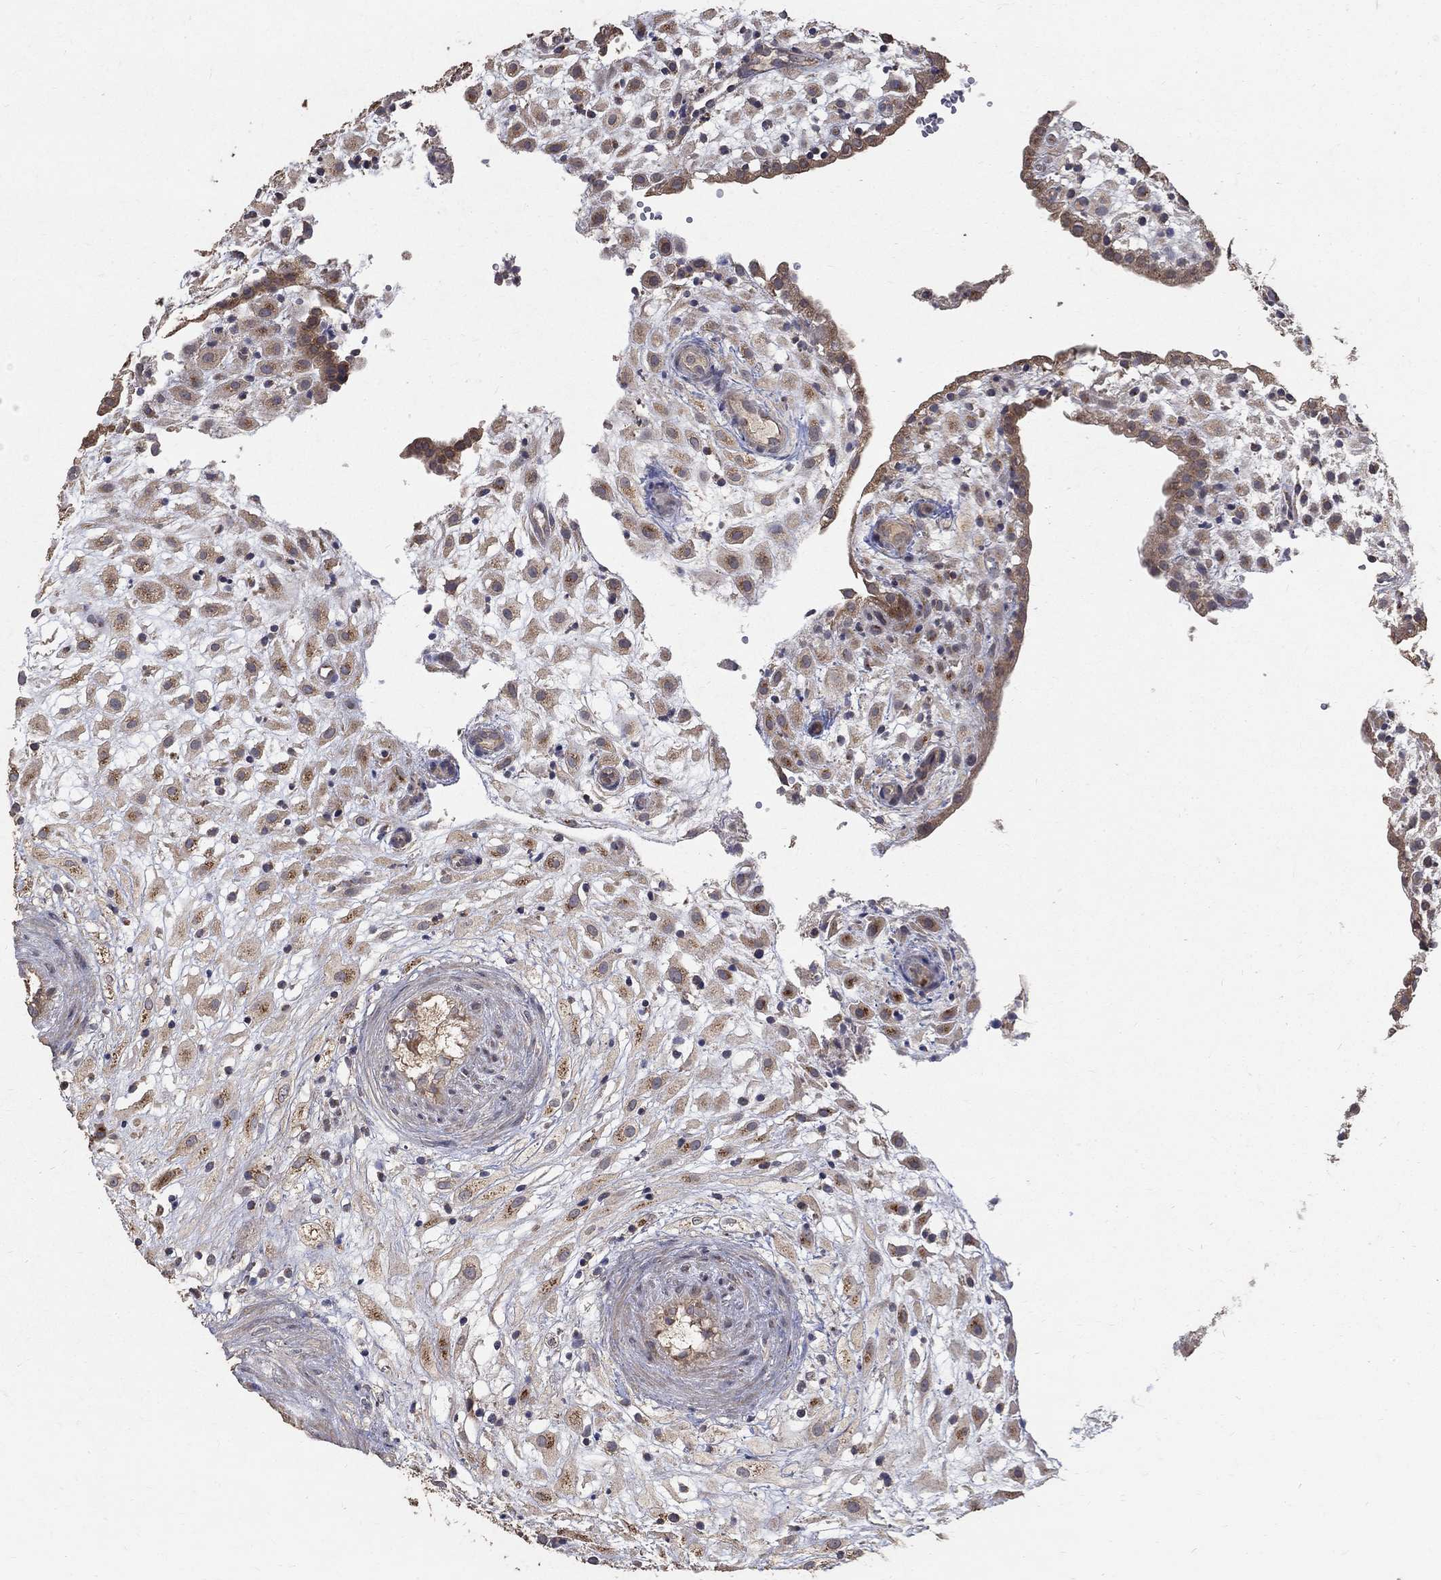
{"staining": {"intensity": "weak", "quantity": ">75%", "location": "cytoplasmic/membranous"}, "tissue": "placenta", "cell_type": "Decidual cells", "image_type": "normal", "snomed": [{"axis": "morphology", "description": "Normal tissue, NOS"}, {"axis": "topography", "description": "Placenta"}], "caption": "The photomicrograph reveals staining of unremarkable placenta, revealing weak cytoplasmic/membranous protein expression (brown color) within decidual cells. (Stains: DAB in brown, nuclei in blue, Microscopy: brightfield microscopy at high magnification).", "gene": "C17orf75", "patient": {"sex": "female", "age": 24}}